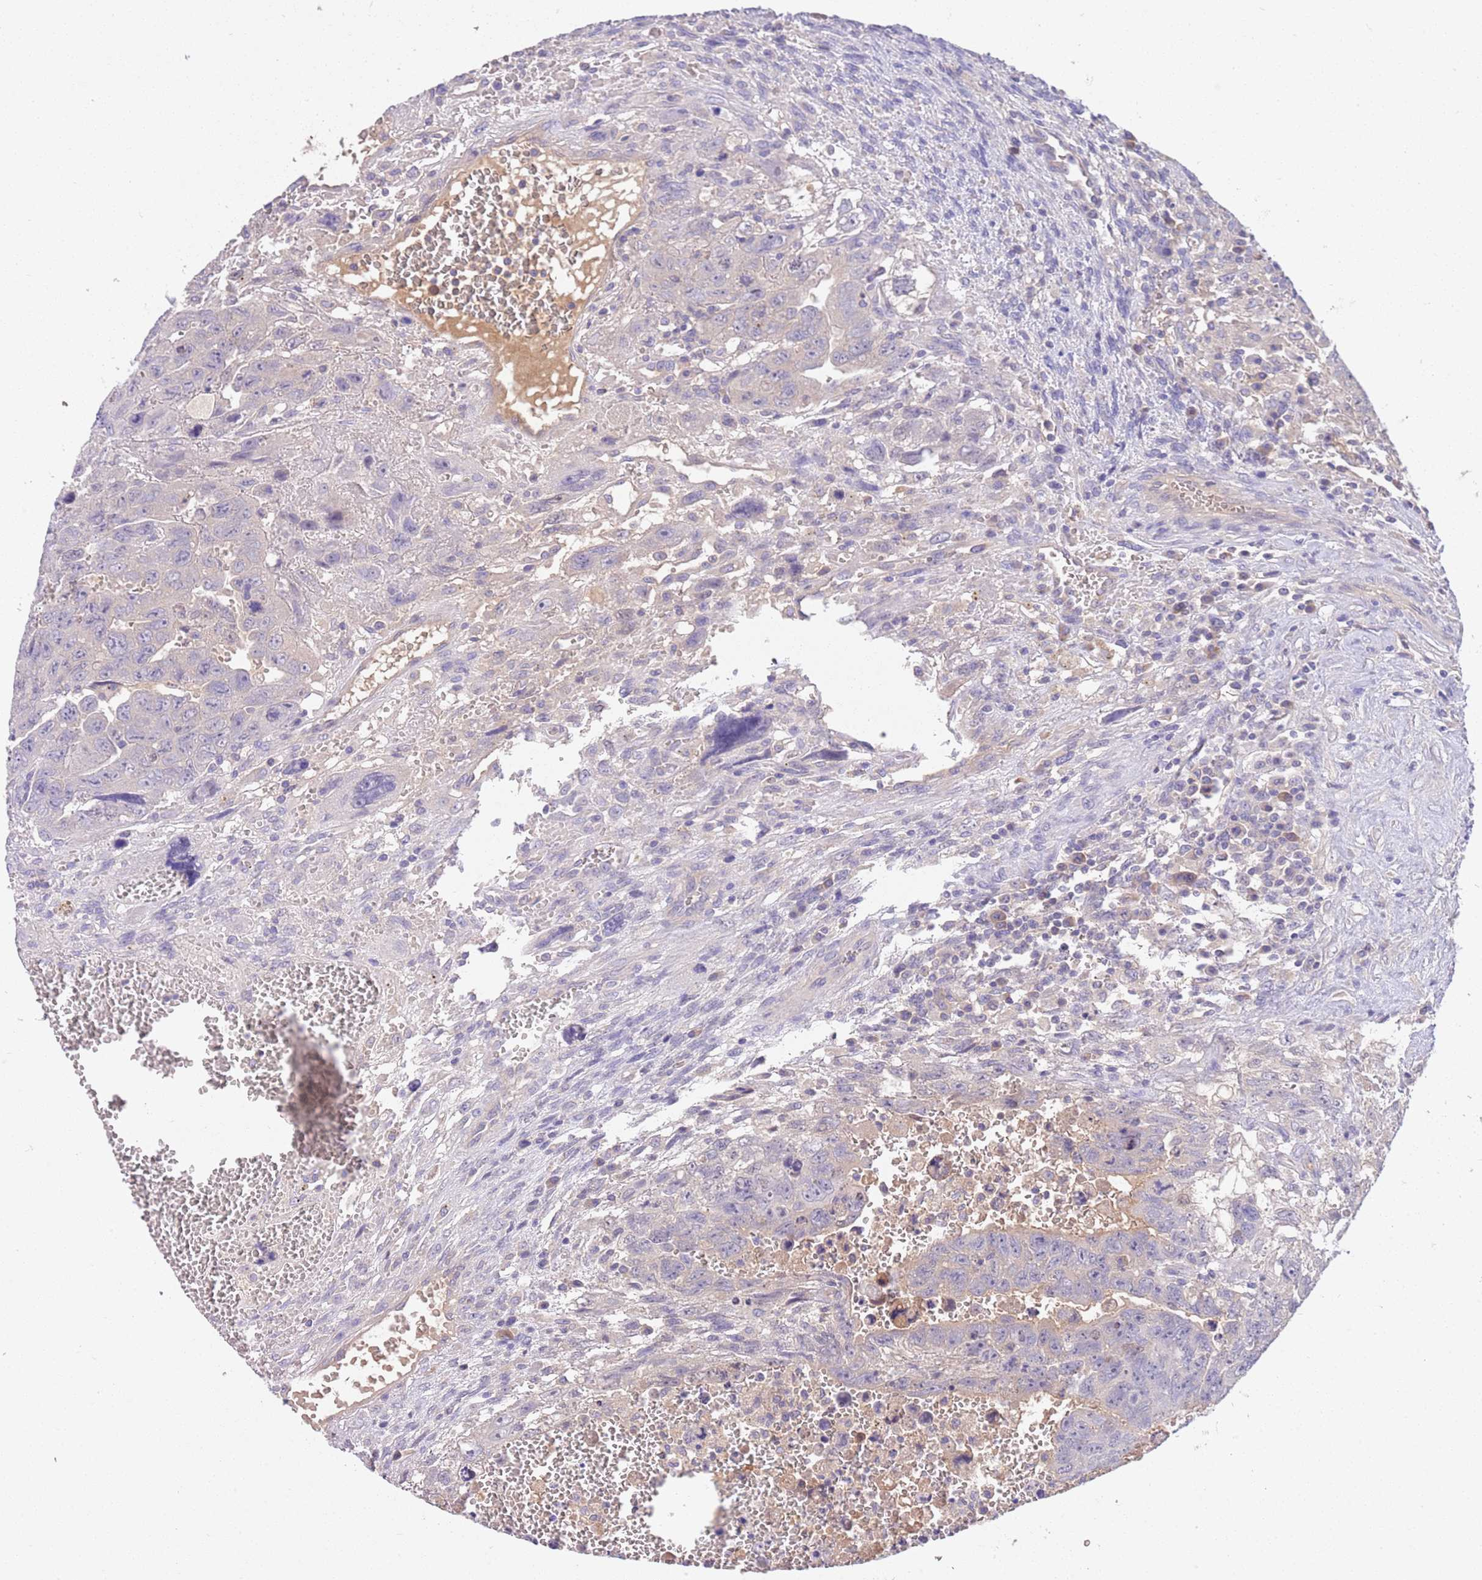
{"staining": {"intensity": "negative", "quantity": "none", "location": "none"}, "tissue": "testis cancer", "cell_type": "Tumor cells", "image_type": "cancer", "snomed": [{"axis": "morphology", "description": "Carcinoma, Embryonal, NOS"}, {"axis": "topography", "description": "Testis"}], "caption": "Immunohistochemistry micrograph of neoplastic tissue: human embryonal carcinoma (testis) stained with DAB reveals no significant protein positivity in tumor cells.", "gene": "IGFL4", "patient": {"sex": "male", "age": 28}}